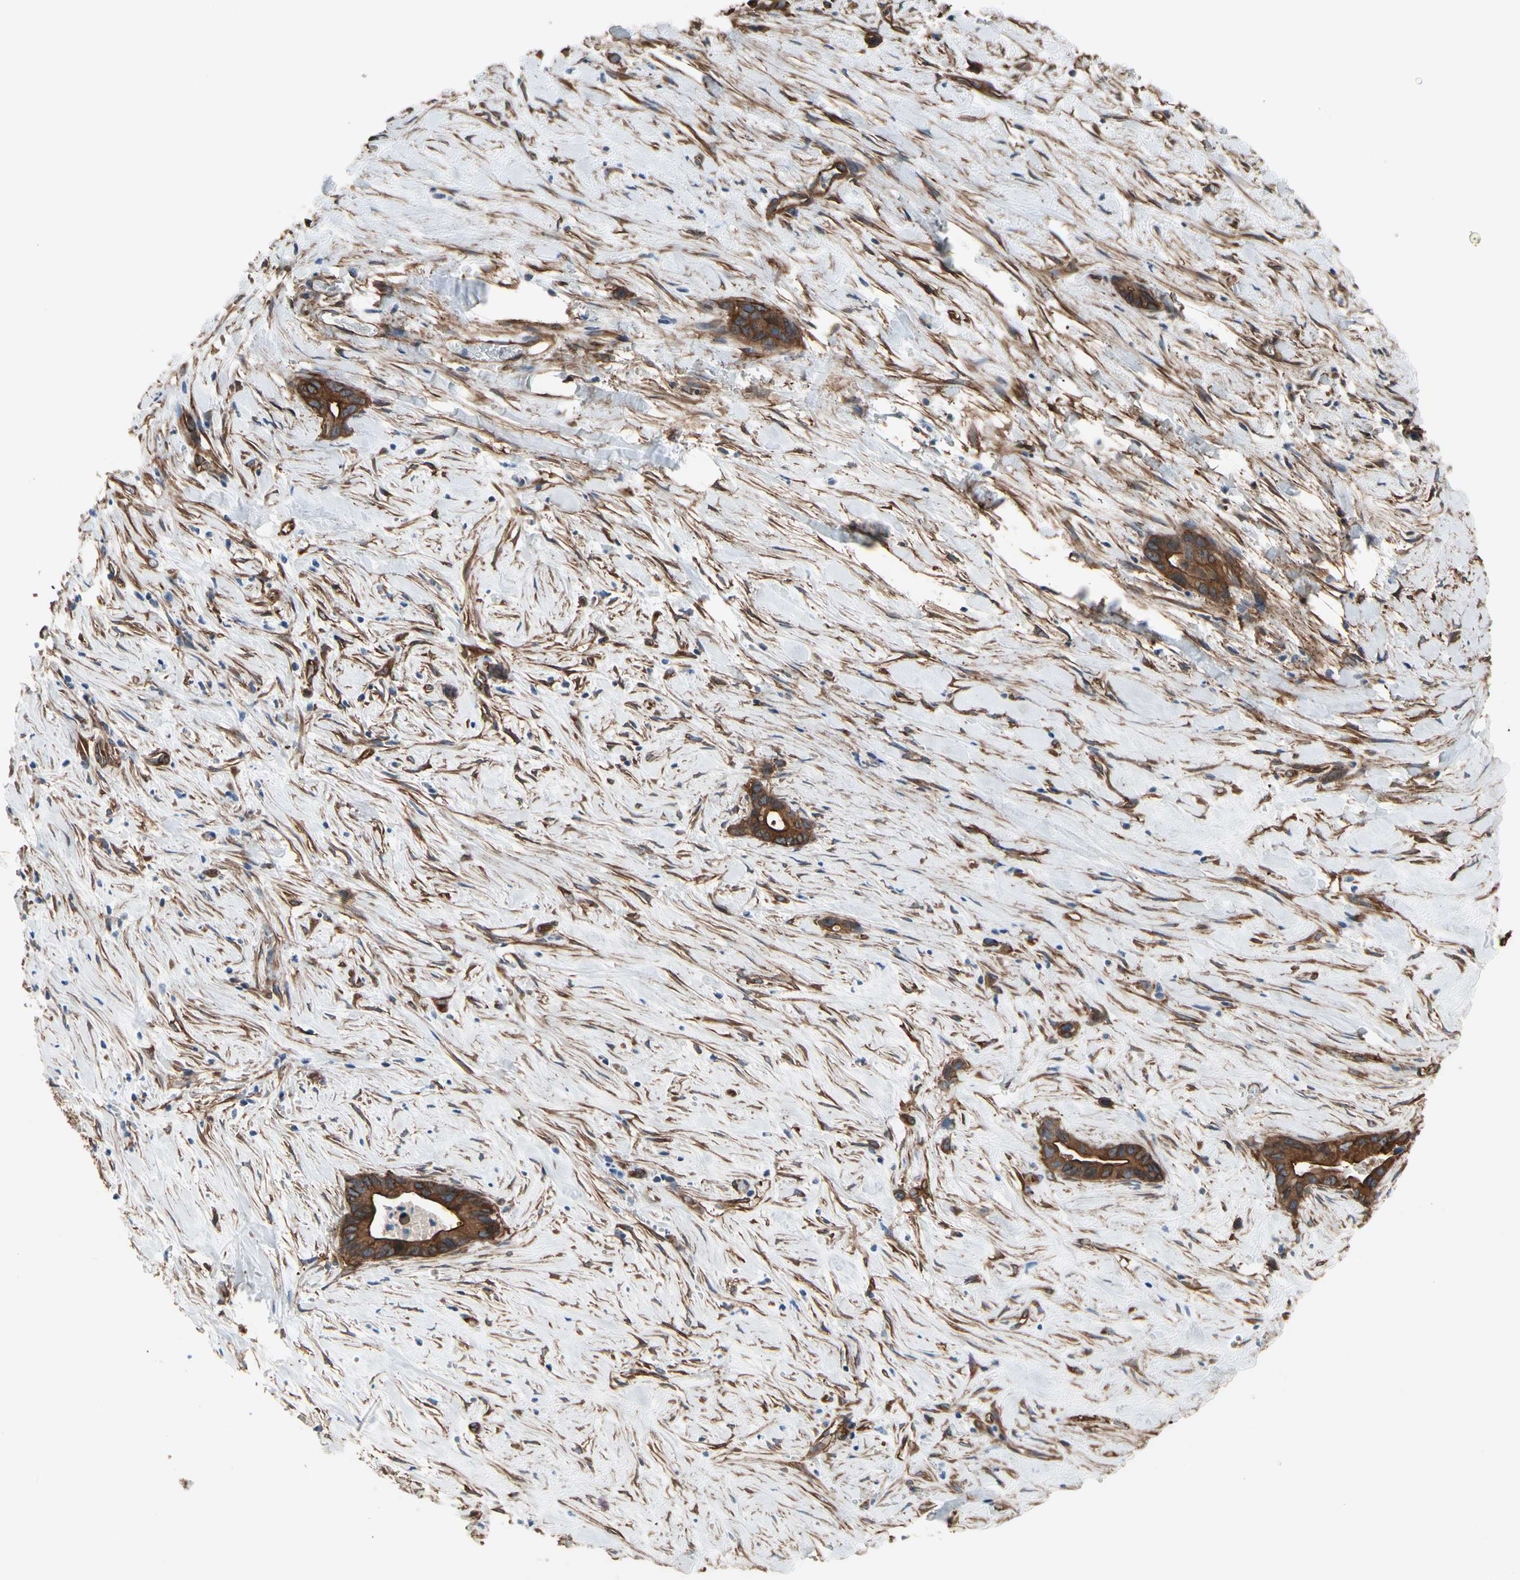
{"staining": {"intensity": "strong", "quantity": ">75%", "location": "cytoplasmic/membranous"}, "tissue": "liver cancer", "cell_type": "Tumor cells", "image_type": "cancer", "snomed": [{"axis": "morphology", "description": "Cholangiocarcinoma"}, {"axis": "topography", "description": "Liver"}], "caption": "A high-resolution image shows immunohistochemistry (IHC) staining of cholangiocarcinoma (liver), which displays strong cytoplasmic/membranous expression in approximately >75% of tumor cells.", "gene": "CTTNBP2", "patient": {"sex": "female", "age": 55}}